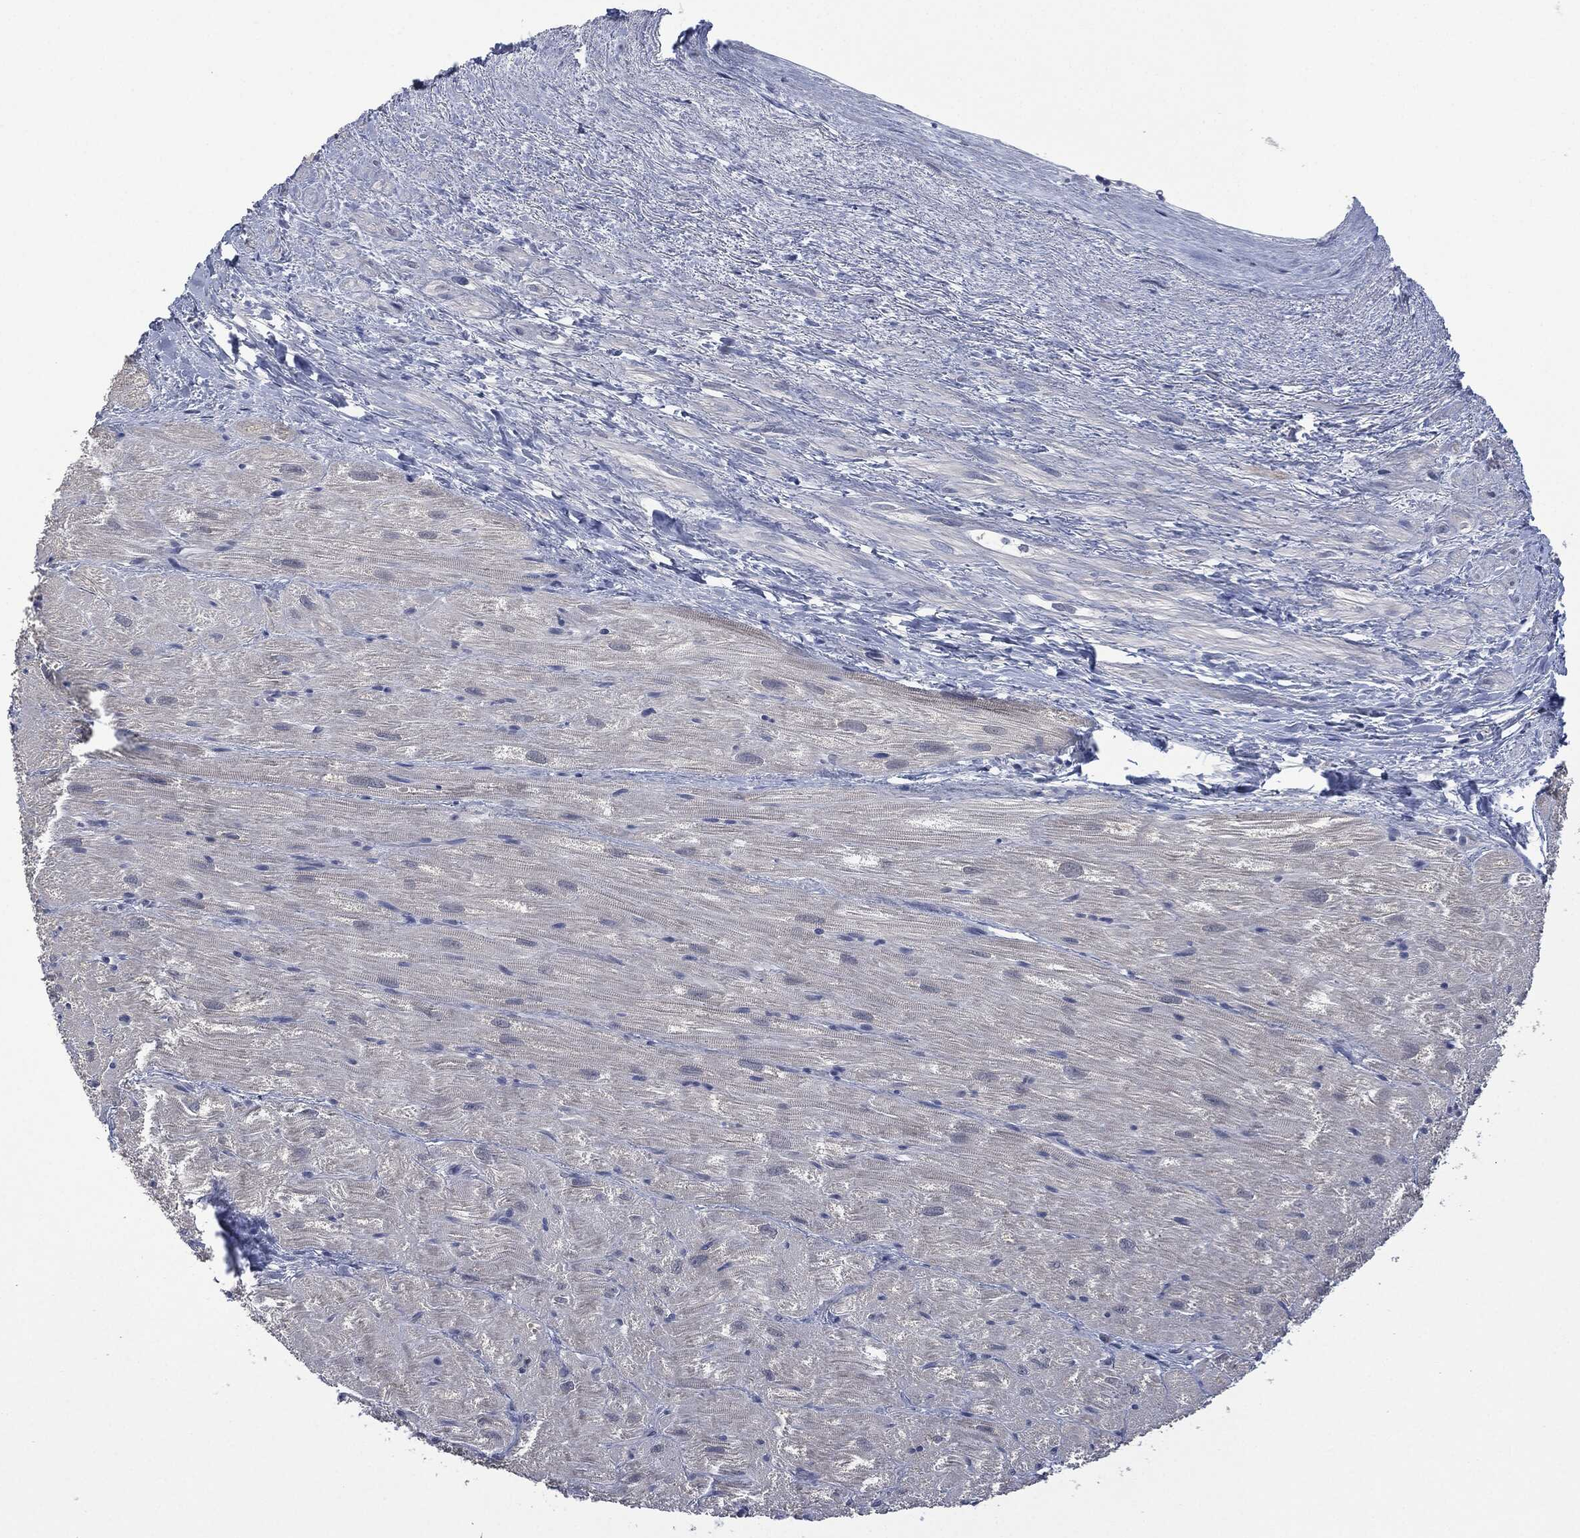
{"staining": {"intensity": "negative", "quantity": "none", "location": "none"}, "tissue": "heart muscle", "cell_type": "Cardiomyocytes", "image_type": "normal", "snomed": [{"axis": "morphology", "description": "Normal tissue, NOS"}, {"axis": "topography", "description": "Heart"}], "caption": "This is a micrograph of immunohistochemistry staining of unremarkable heart muscle, which shows no staining in cardiomyocytes. (DAB (3,3'-diaminobenzidine) immunohistochemistry (IHC), high magnification).", "gene": "IL1RN", "patient": {"sex": "male", "age": 62}}